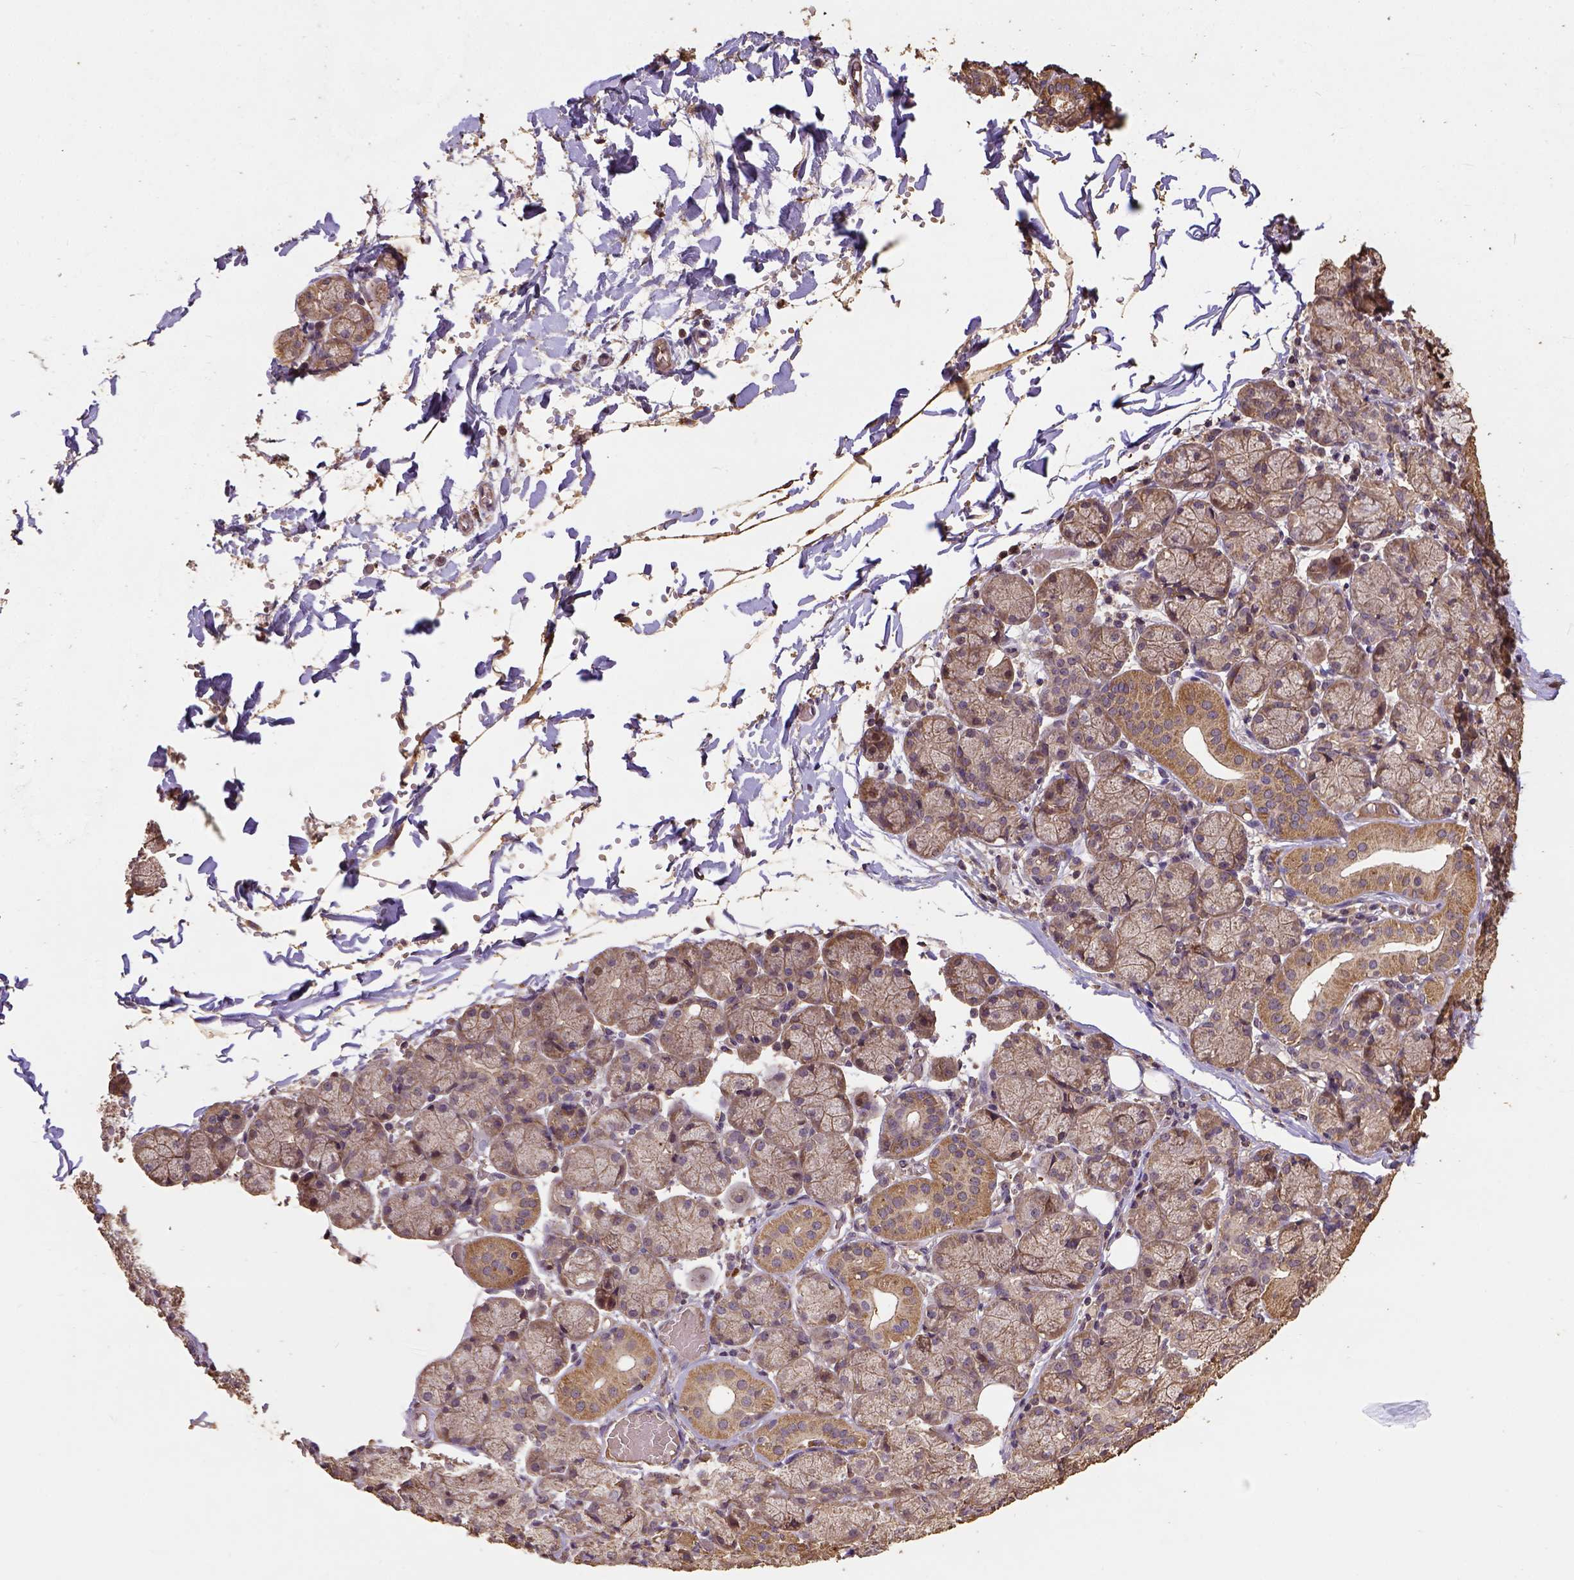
{"staining": {"intensity": "moderate", "quantity": "<25%", "location": "cytoplasmic/membranous"}, "tissue": "salivary gland", "cell_type": "Glandular cells", "image_type": "normal", "snomed": [{"axis": "morphology", "description": "Normal tissue, NOS"}, {"axis": "topography", "description": "Salivary gland"}, {"axis": "topography", "description": "Peripheral nerve tissue"}], "caption": "Glandular cells reveal low levels of moderate cytoplasmic/membranous positivity in about <25% of cells in benign salivary gland. The staining was performed using DAB (3,3'-diaminobenzidine), with brown indicating positive protein expression. Nuclei are stained blue with hematoxylin.", "gene": "ATP1B3", "patient": {"sex": "female", "age": 24}}